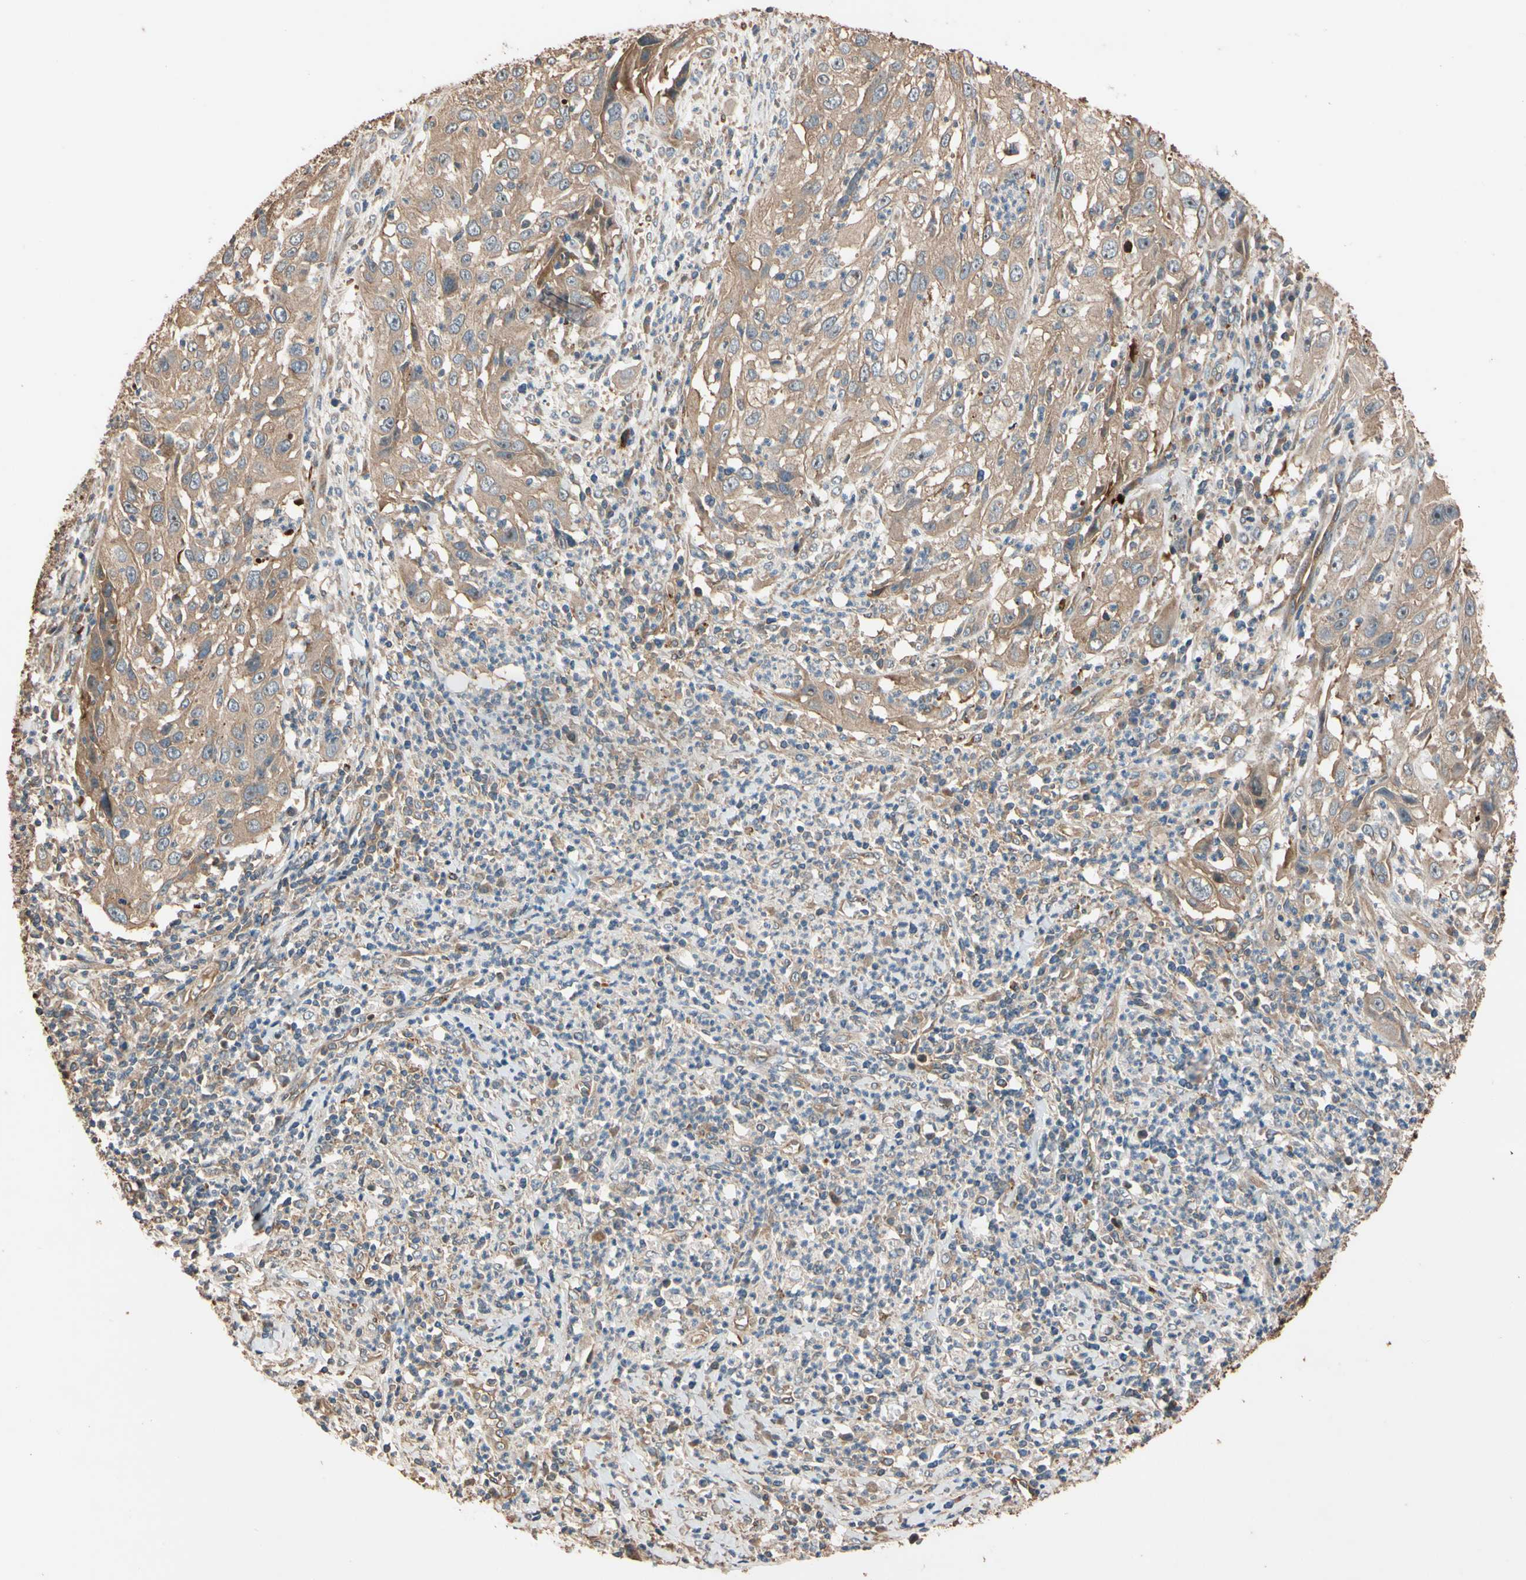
{"staining": {"intensity": "moderate", "quantity": ">75%", "location": "cytoplasmic/membranous"}, "tissue": "cervical cancer", "cell_type": "Tumor cells", "image_type": "cancer", "snomed": [{"axis": "morphology", "description": "Squamous cell carcinoma, NOS"}, {"axis": "topography", "description": "Cervix"}], "caption": "DAB immunohistochemical staining of human cervical squamous cell carcinoma displays moderate cytoplasmic/membranous protein positivity in approximately >75% of tumor cells.", "gene": "MGRN1", "patient": {"sex": "female", "age": 32}}